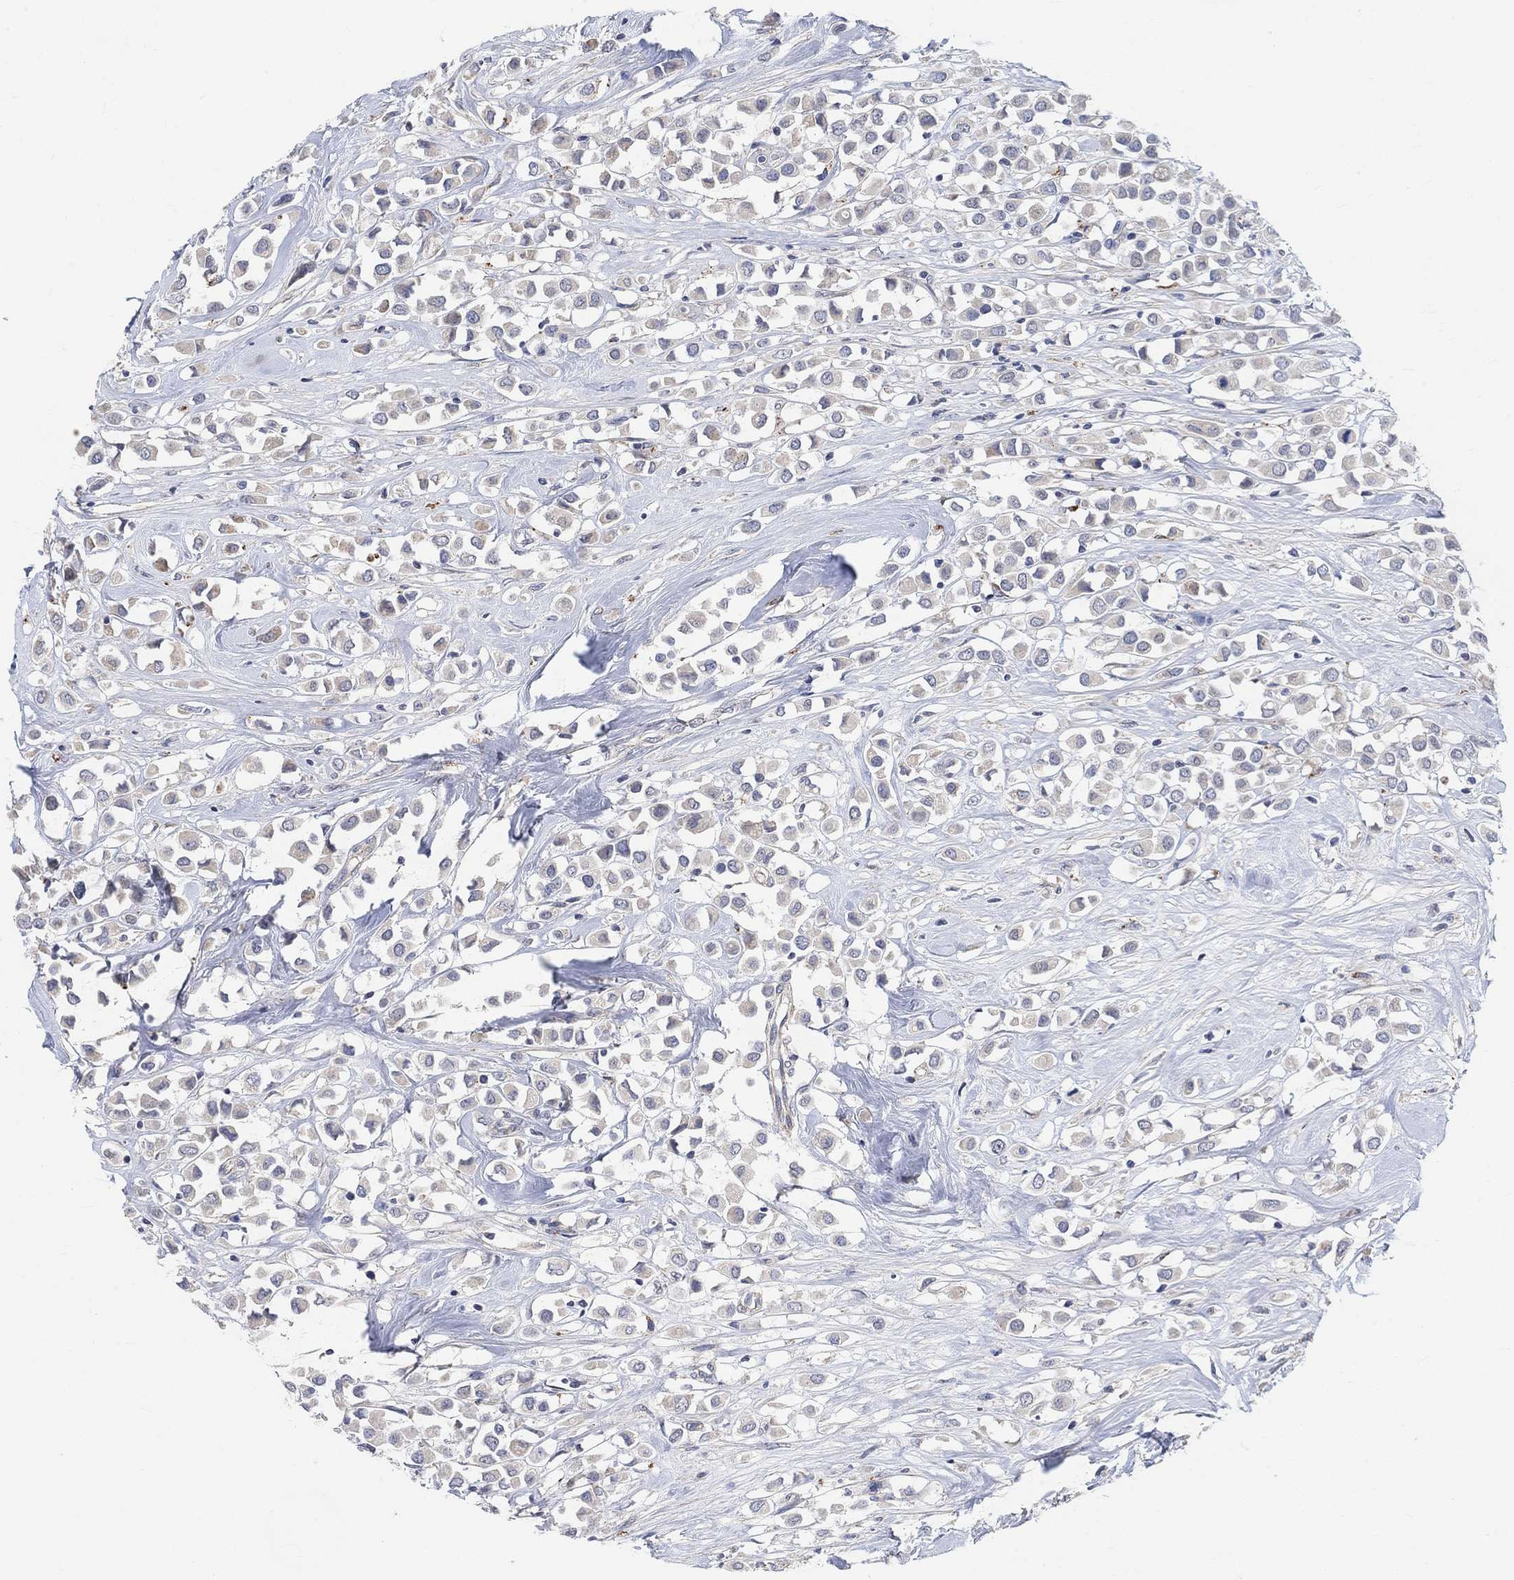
{"staining": {"intensity": "weak", "quantity": ">75%", "location": "cytoplasmic/membranous"}, "tissue": "breast cancer", "cell_type": "Tumor cells", "image_type": "cancer", "snomed": [{"axis": "morphology", "description": "Duct carcinoma"}, {"axis": "topography", "description": "Breast"}], "caption": "DAB immunohistochemical staining of human breast infiltrating ductal carcinoma exhibits weak cytoplasmic/membranous protein positivity in approximately >75% of tumor cells.", "gene": "HCRTR1", "patient": {"sex": "female", "age": 61}}